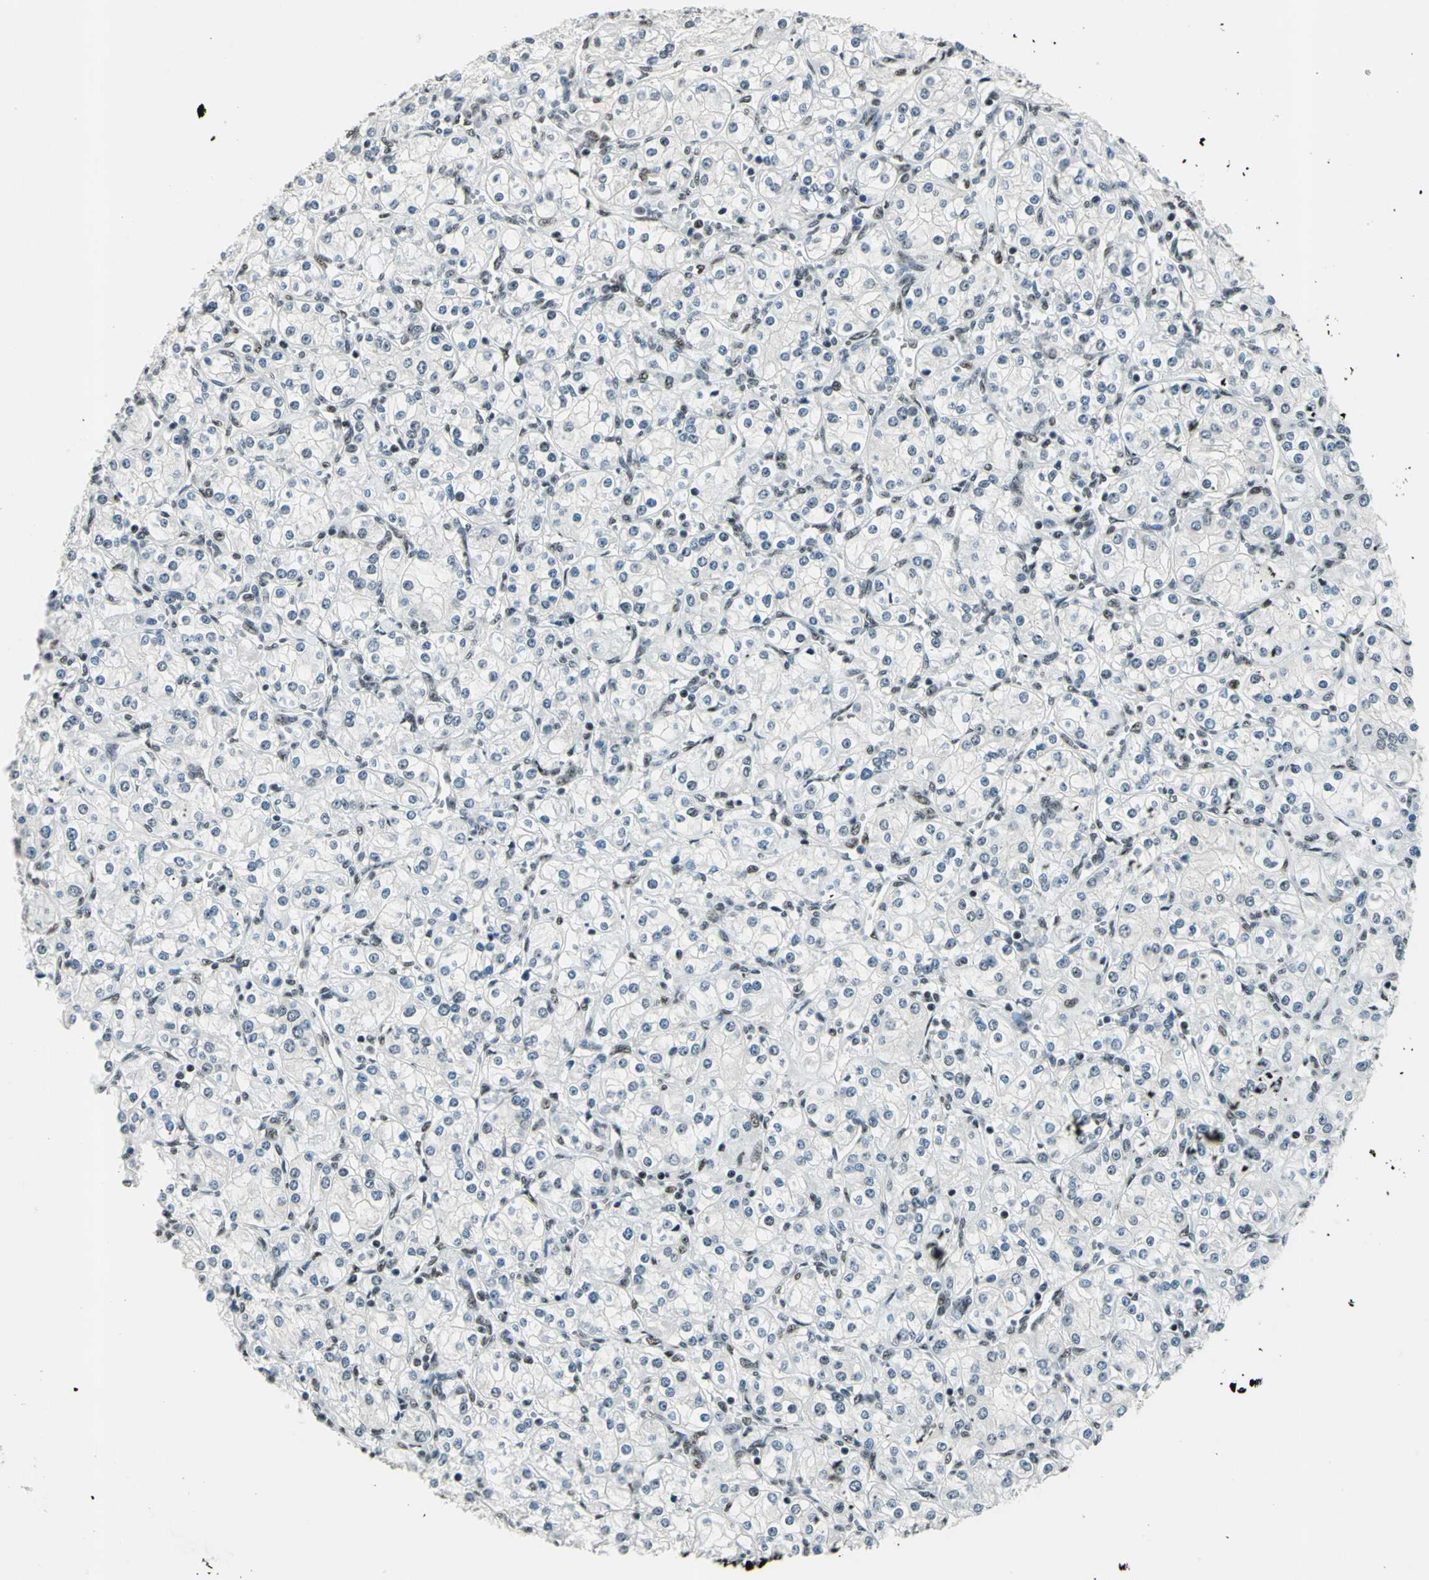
{"staining": {"intensity": "negative", "quantity": "none", "location": "none"}, "tissue": "renal cancer", "cell_type": "Tumor cells", "image_type": "cancer", "snomed": [{"axis": "morphology", "description": "Adenocarcinoma, NOS"}, {"axis": "topography", "description": "Kidney"}], "caption": "A high-resolution photomicrograph shows immunohistochemistry (IHC) staining of renal adenocarcinoma, which demonstrates no significant positivity in tumor cells.", "gene": "KAT6B", "patient": {"sex": "male", "age": 77}}